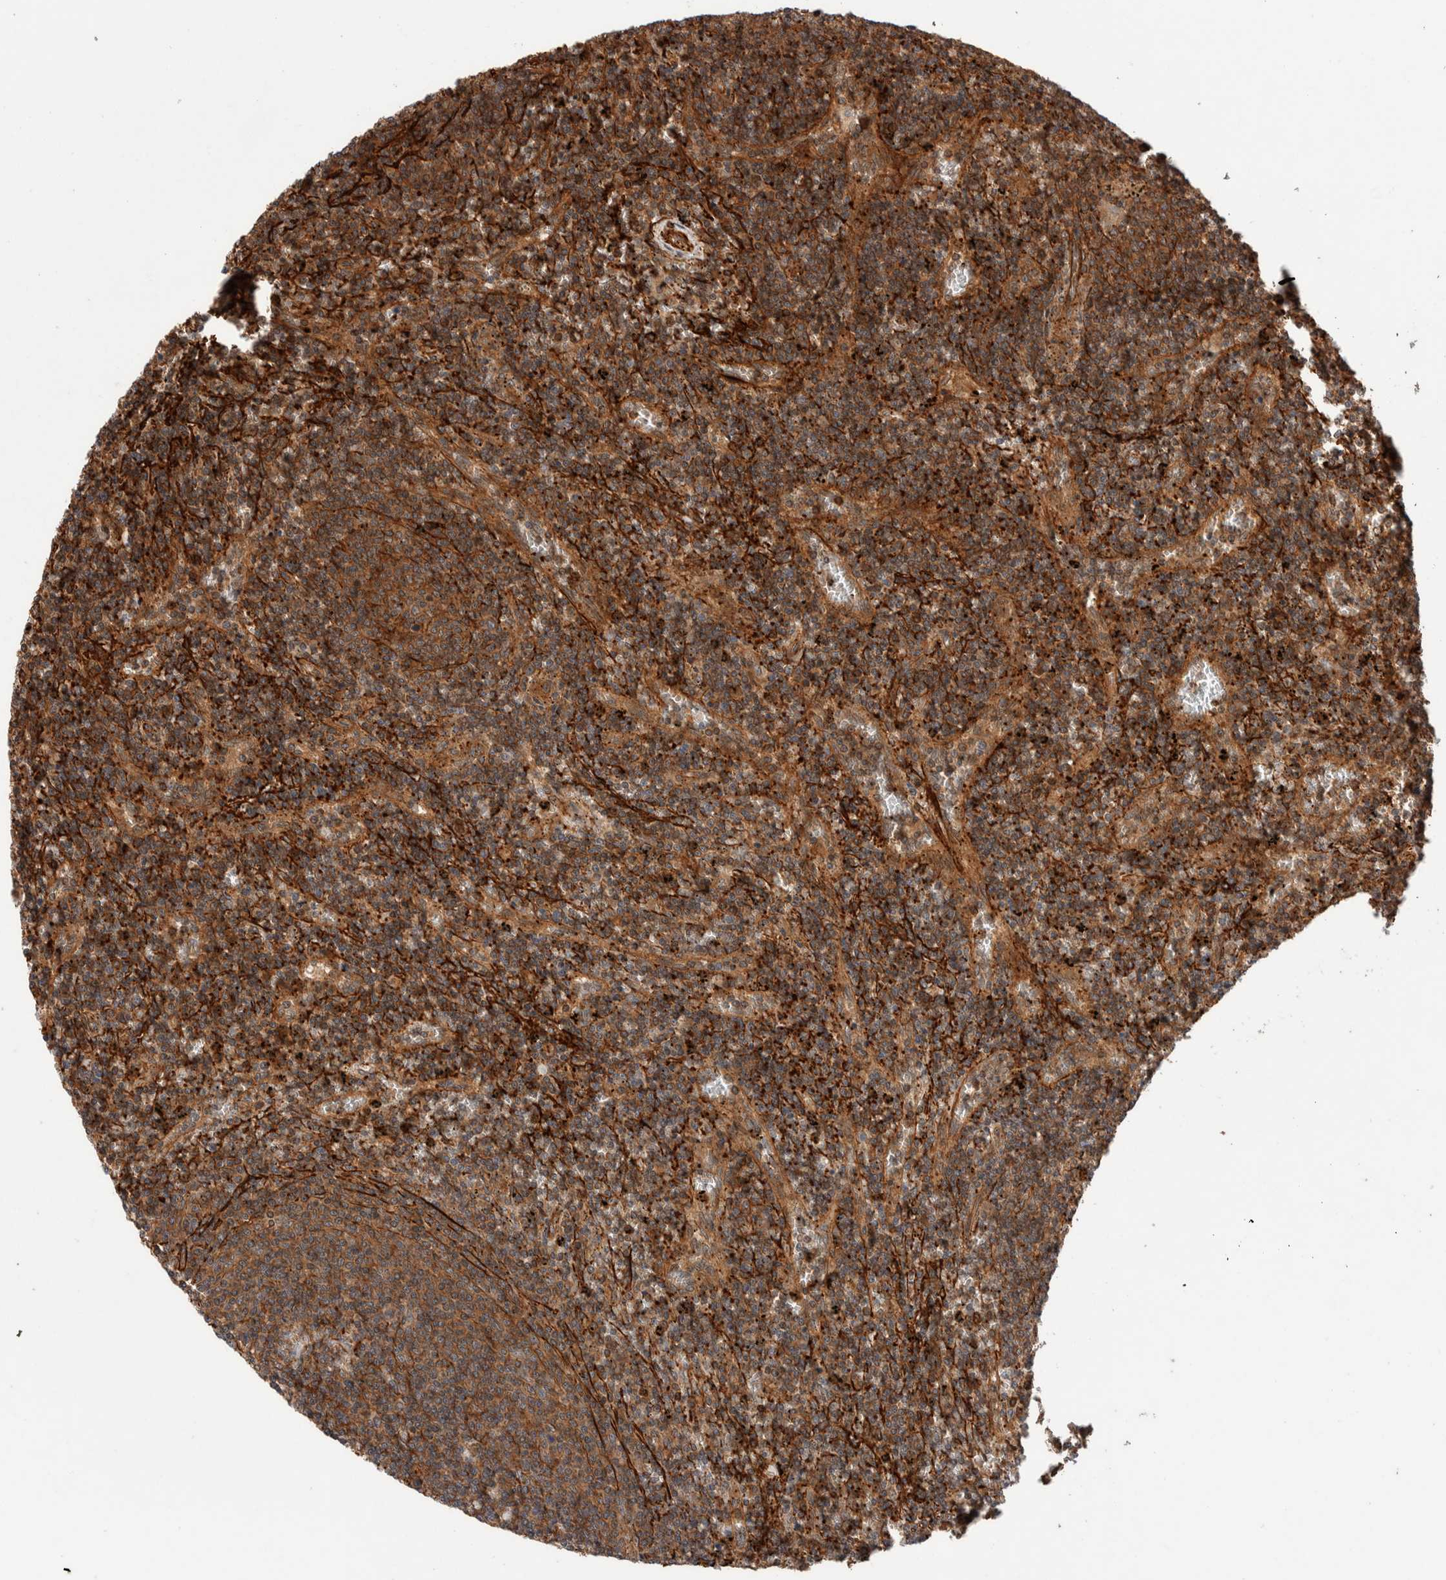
{"staining": {"intensity": "moderate", "quantity": "25%-75%", "location": "cytoplasmic/membranous"}, "tissue": "lymphoma", "cell_type": "Tumor cells", "image_type": "cancer", "snomed": [{"axis": "morphology", "description": "Malignant lymphoma, non-Hodgkin's type, Low grade"}, {"axis": "topography", "description": "Spleen"}], "caption": "Moderate cytoplasmic/membranous expression for a protein is appreciated in about 25%-75% of tumor cells of lymphoma using immunohistochemistry.", "gene": "SYNRG", "patient": {"sex": "female", "age": 50}}